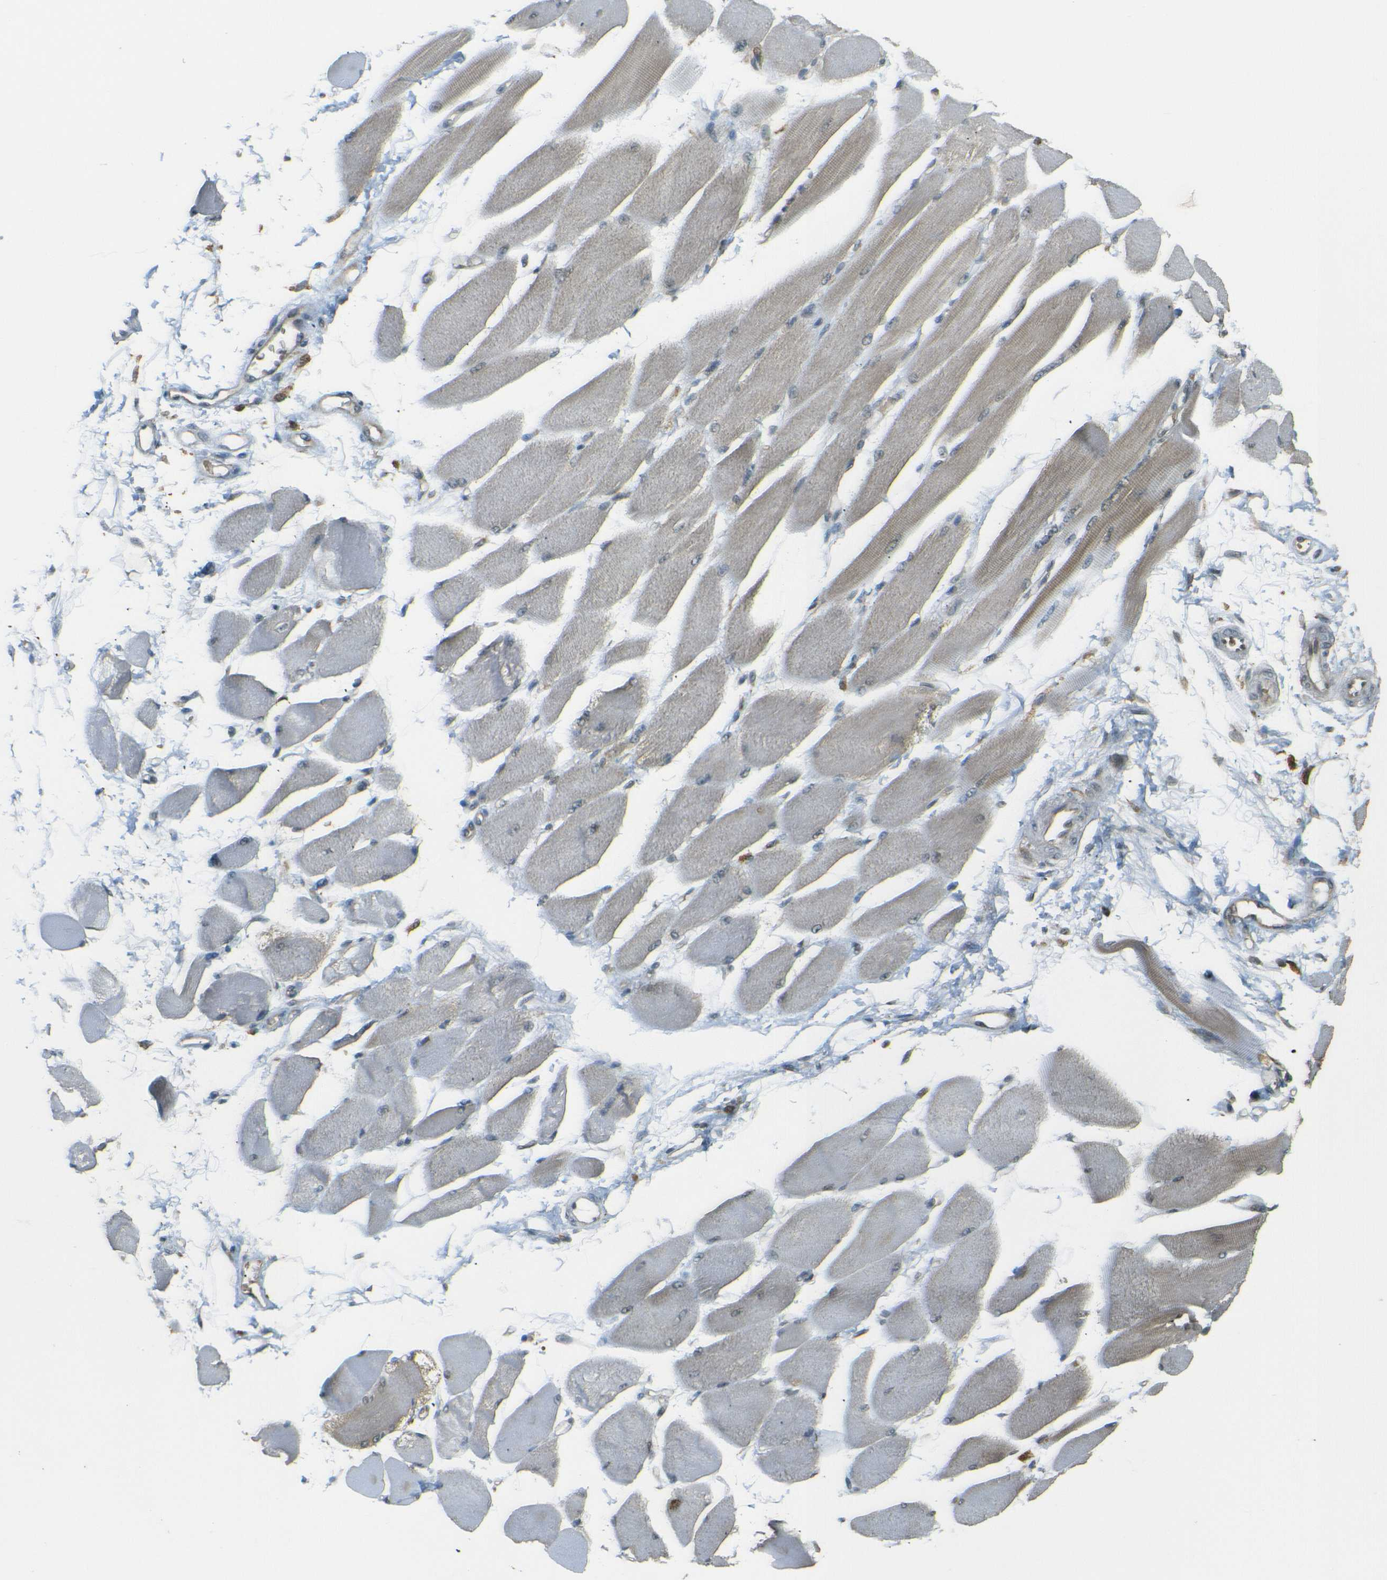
{"staining": {"intensity": "weak", "quantity": "25%-75%", "location": "cytoplasmic/membranous"}, "tissue": "skeletal muscle", "cell_type": "Myocytes", "image_type": "normal", "snomed": [{"axis": "morphology", "description": "Normal tissue, NOS"}, {"axis": "topography", "description": "Skeletal muscle"}, {"axis": "topography", "description": "Peripheral nerve tissue"}], "caption": "Myocytes display low levels of weak cytoplasmic/membranous expression in about 25%-75% of cells in normal human skeletal muscle.", "gene": "DAB2", "patient": {"sex": "female", "age": 84}}